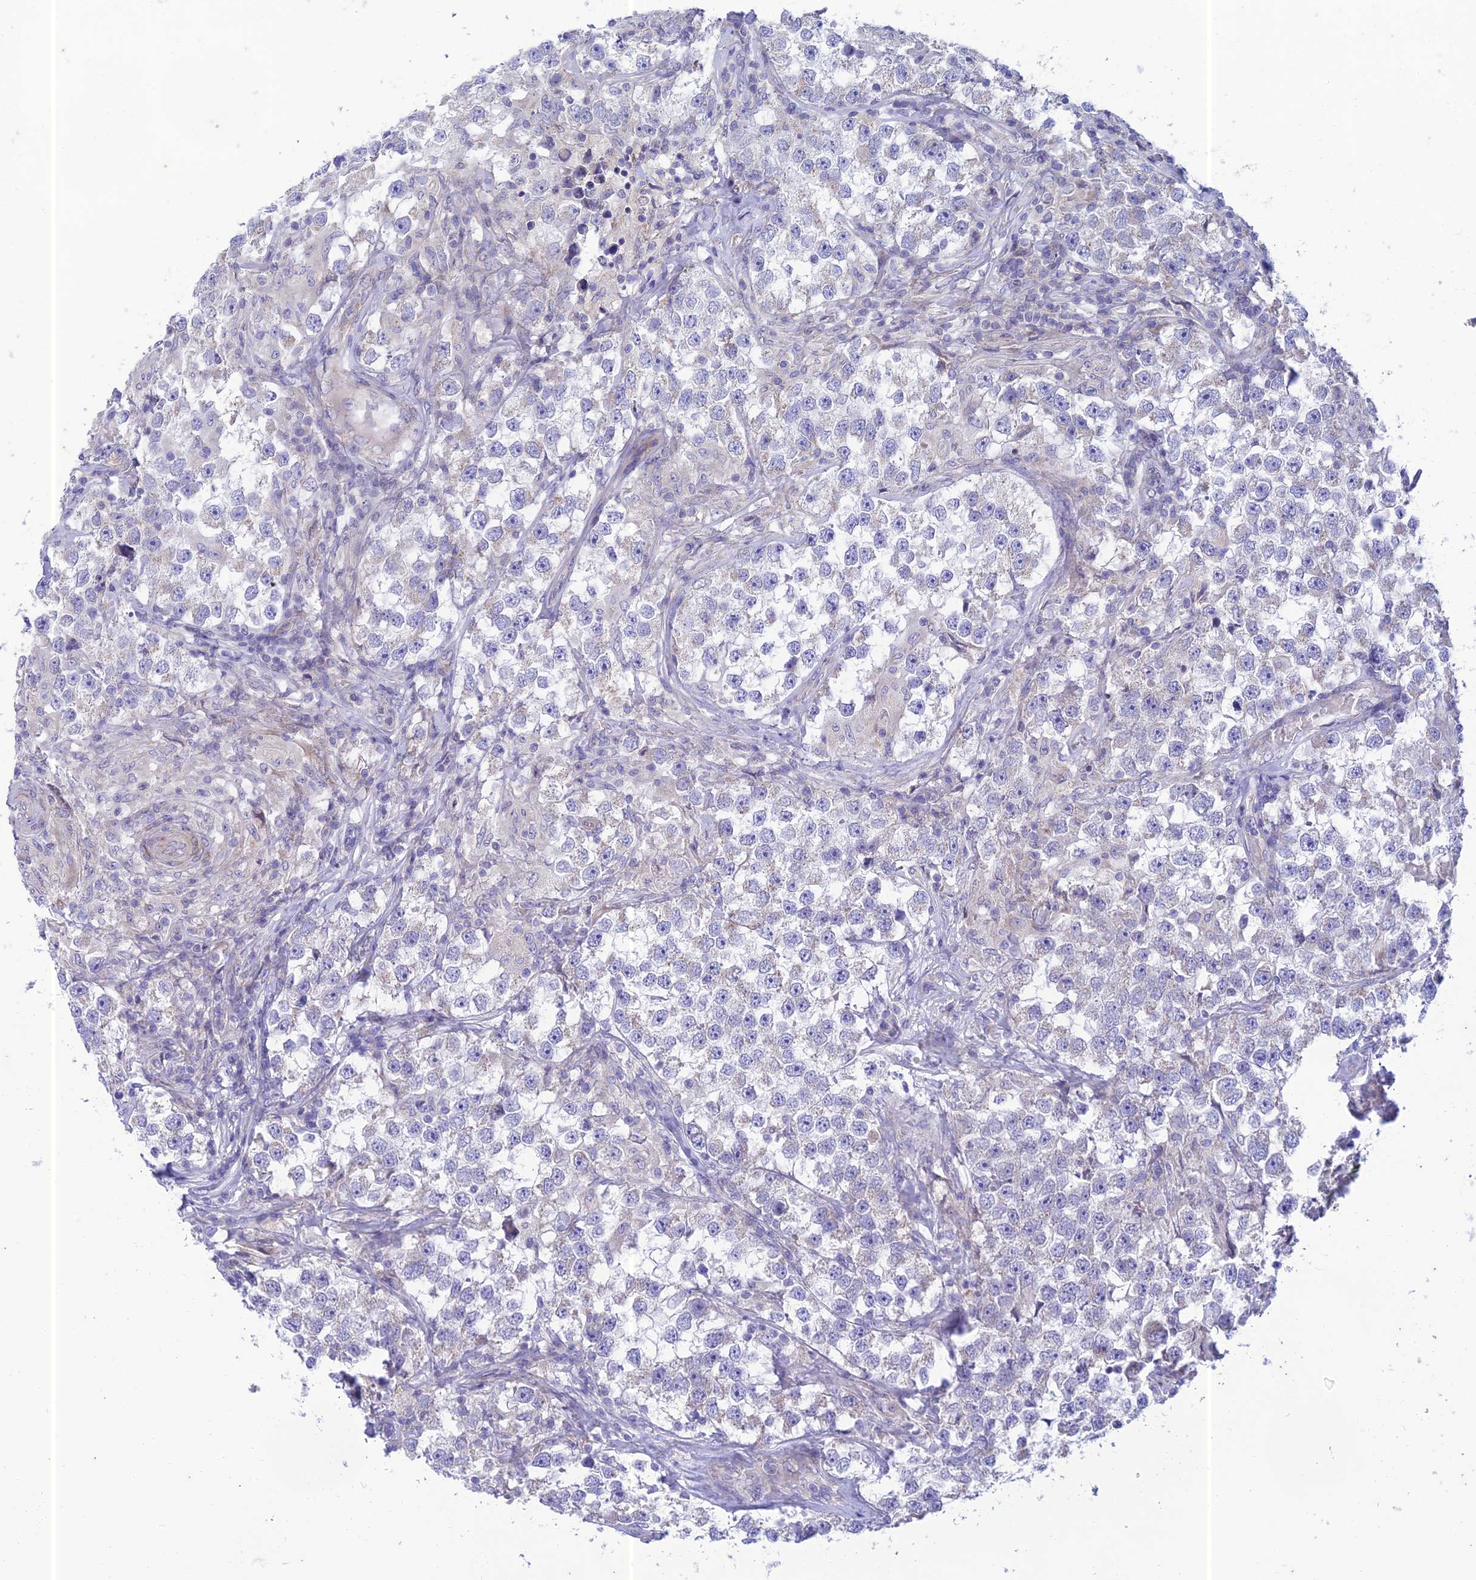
{"staining": {"intensity": "negative", "quantity": "none", "location": "none"}, "tissue": "testis cancer", "cell_type": "Tumor cells", "image_type": "cancer", "snomed": [{"axis": "morphology", "description": "Seminoma, NOS"}, {"axis": "topography", "description": "Testis"}], "caption": "Tumor cells show no significant protein positivity in testis cancer.", "gene": "PTCD2", "patient": {"sex": "male", "age": 46}}